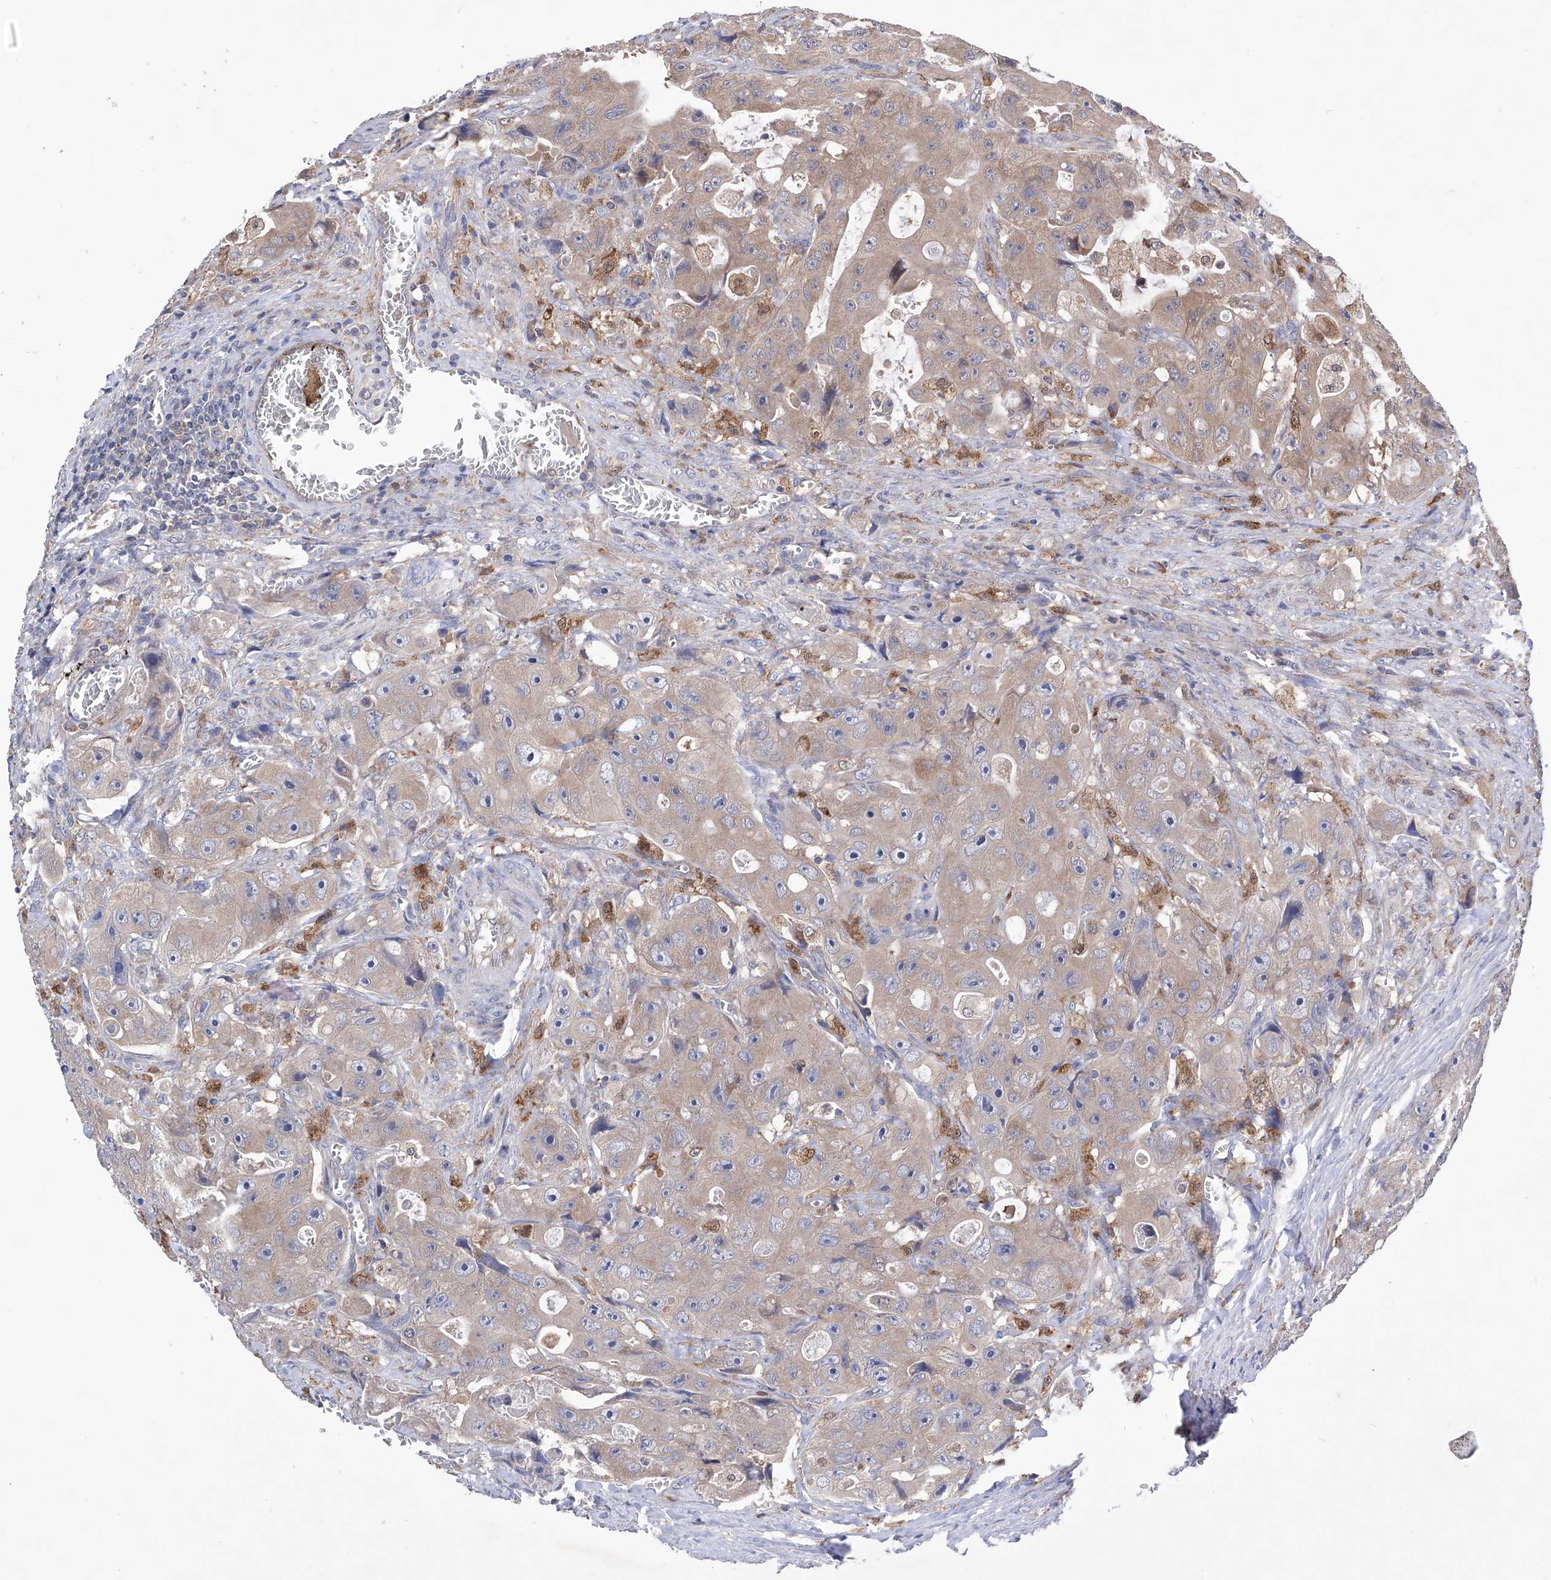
{"staining": {"intensity": "moderate", "quantity": ">75%", "location": "cytoplasmic/membranous"}, "tissue": "colorectal cancer", "cell_type": "Tumor cells", "image_type": "cancer", "snomed": [{"axis": "morphology", "description": "Adenocarcinoma, NOS"}, {"axis": "topography", "description": "Colon"}], "caption": "DAB (3,3'-diaminobenzidine) immunohistochemical staining of colorectal adenocarcinoma reveals moderate cytoplasmic/membranous protein positivity in approximately >75% of tumor cells.", "gene": "SPATA20", "patient": {"sex": "female", "age": 46}}